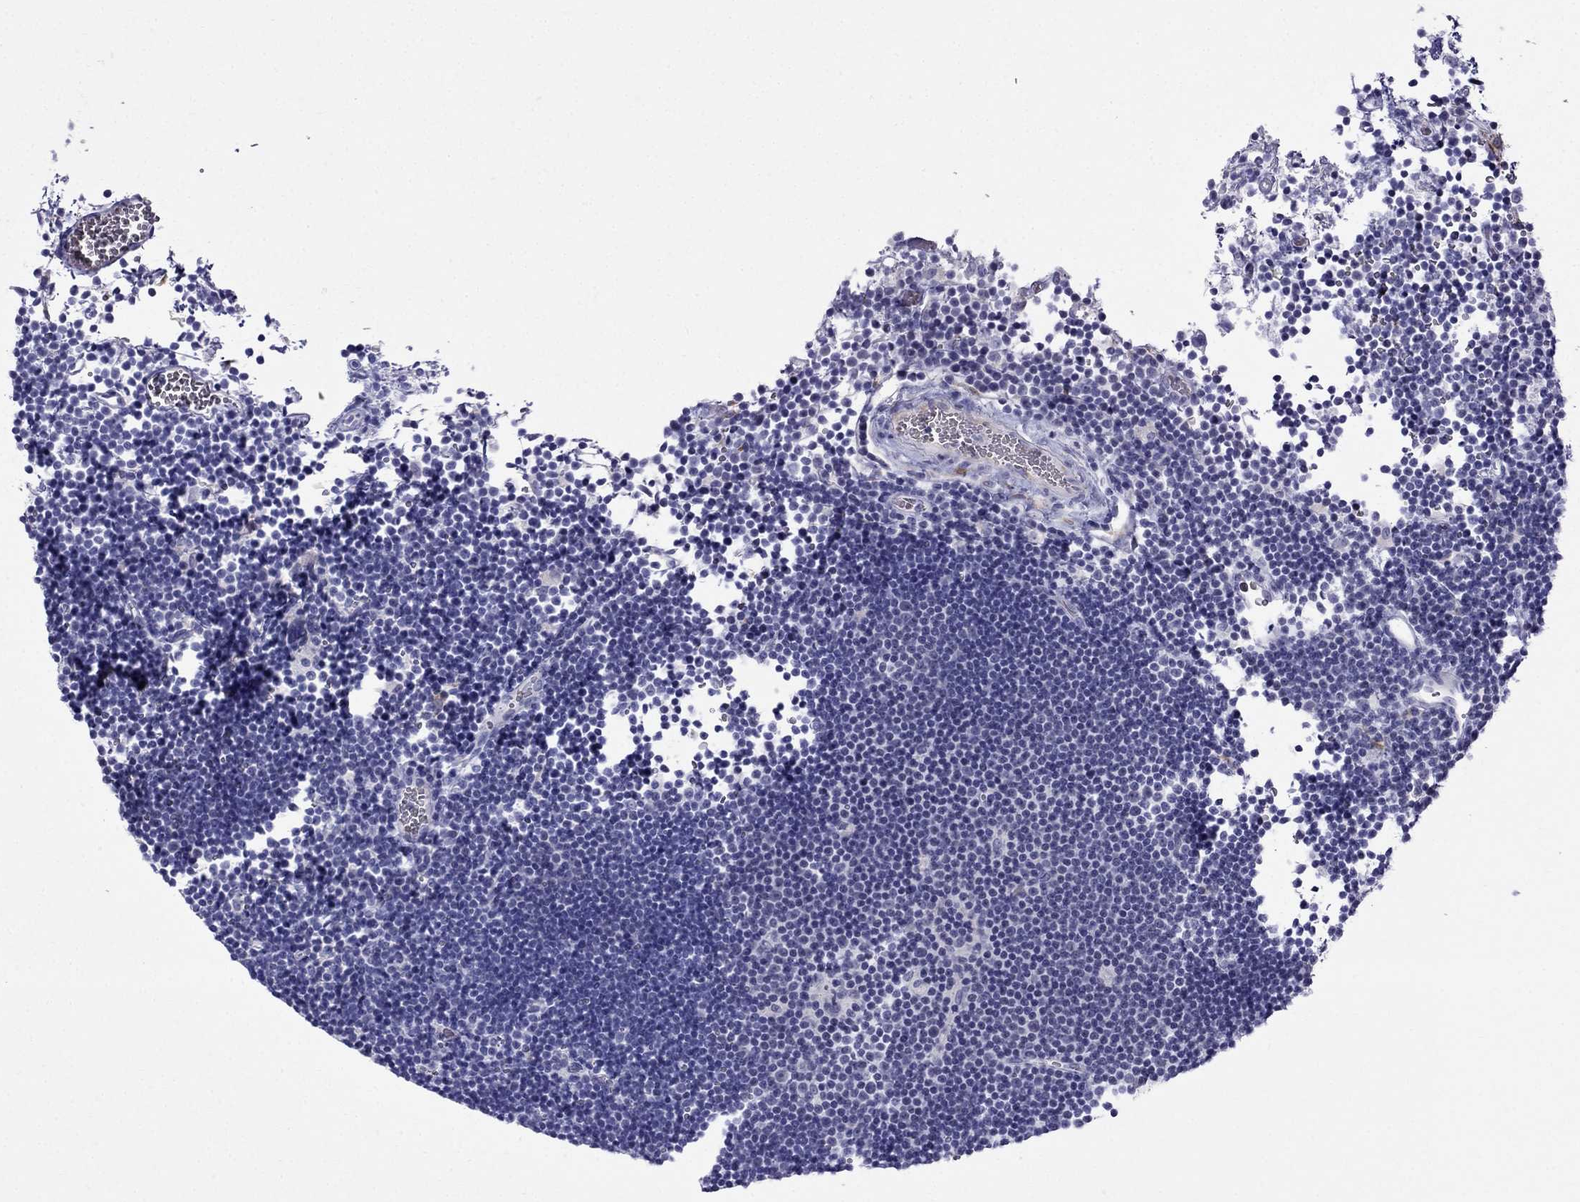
{"staining": {"intensity": "negative", "quantity": "none", "location": "none"}, "tissue": "lymphoma", "cell_type": "Tumor cells", "image_type": "cancer", "snomed": [{"axis": "morphology", "description": "Malignant lymphoma, non-Hodgkin's type, Low grade"}, {"axis": "topography", "description": "Brain"}], "caption": "Immunohistochemistry image of neoplastic tissue: human lymphoma stained with DAB (3,3'-diaminobenzidine) shows no significant protein staining in tumor cells.", "gene": "MGP", "patient": {"sex": "female", "age": 66}}